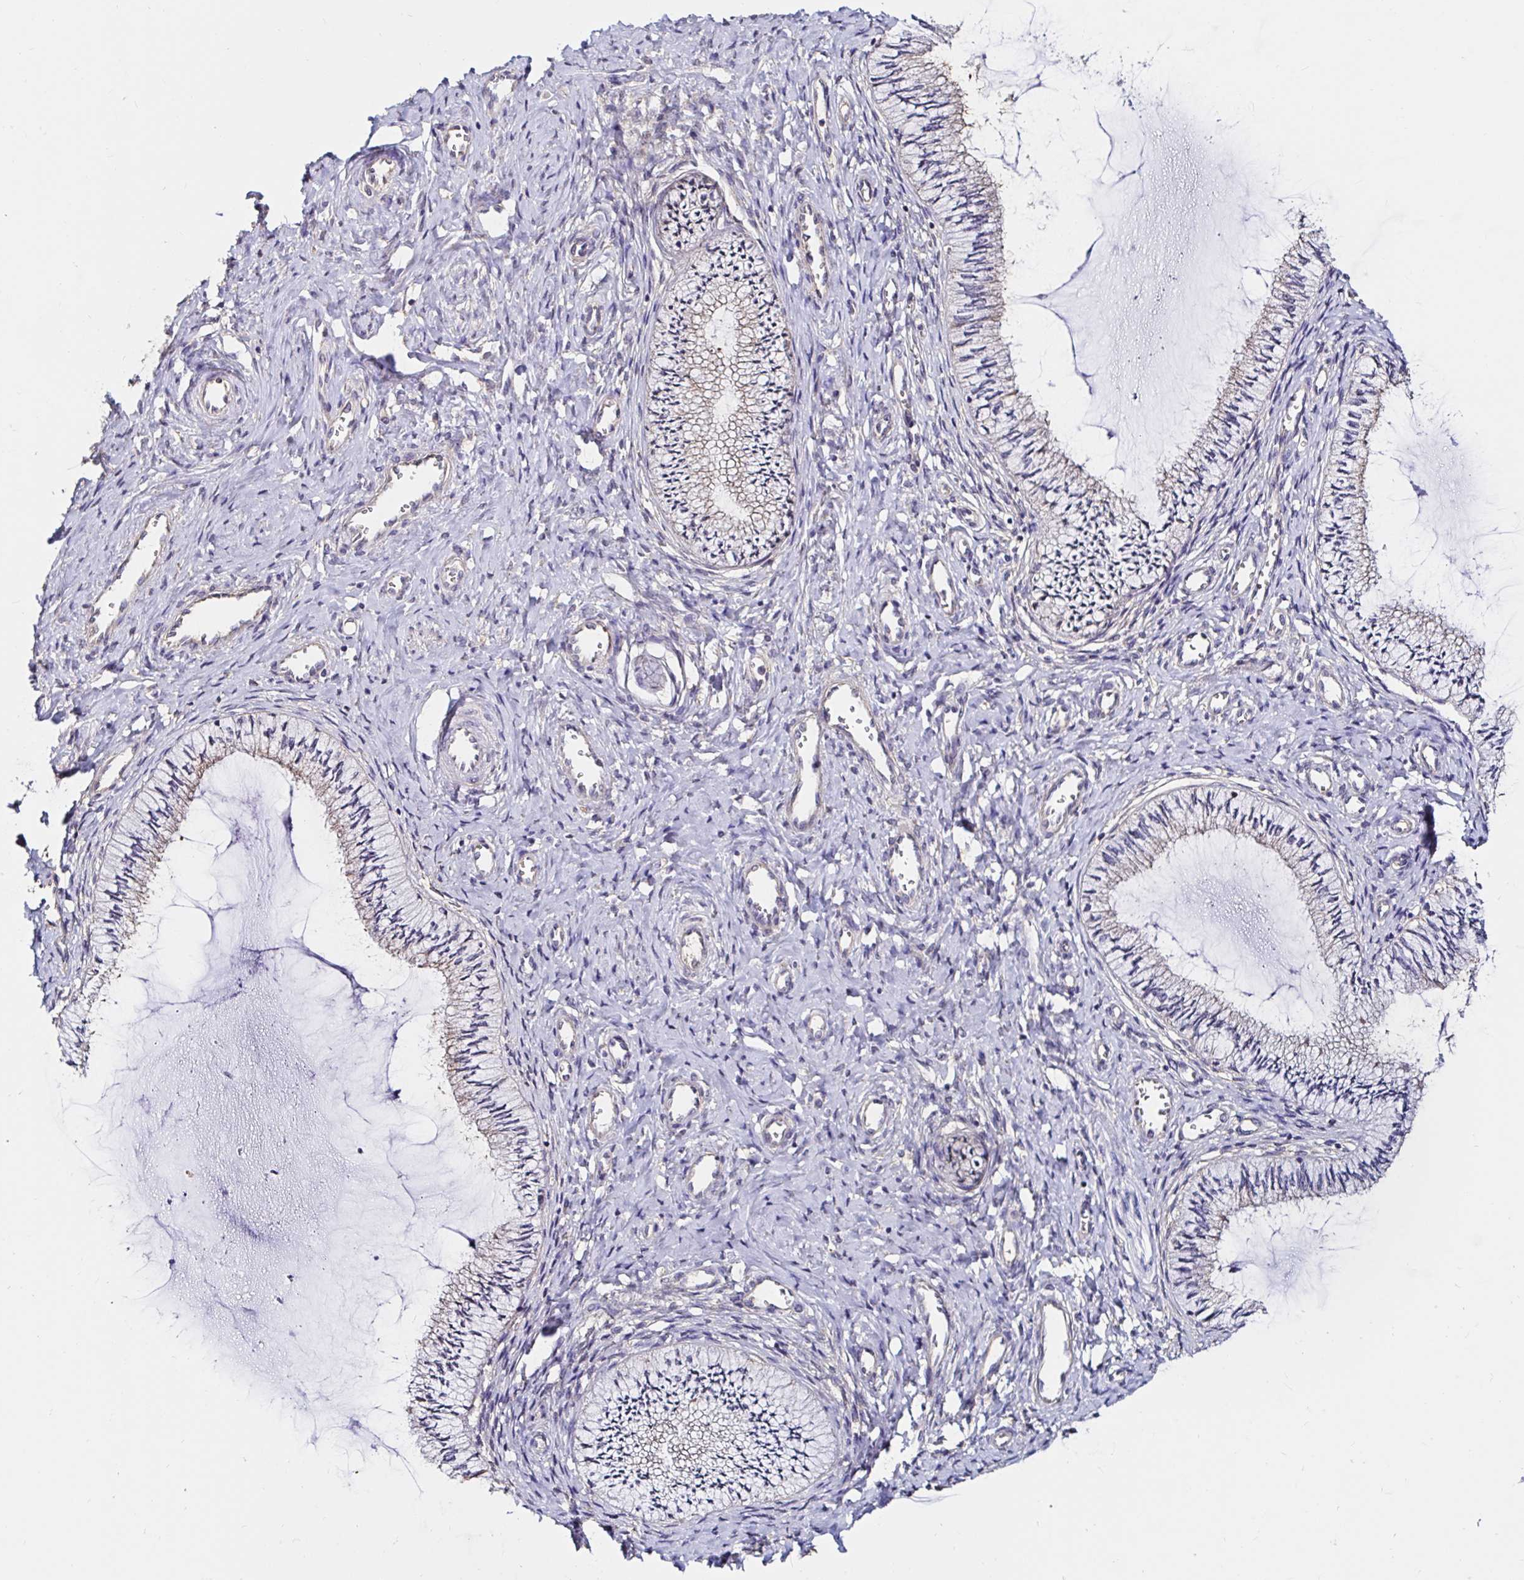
{"staining": {"intensity": "weak", "quantity": "25%-75%", "location": "cytoplasmic/membranous"}, "tissue": "cervix", "cell_type": "Glandular cells", "image_type": "normal", "snomed": [{"axis": "morphology", "description": "Normal tissue, NOS"}, {"axis": "topography", "description": "Cervix"}], "caption": "A photomicrograph of human cervix stained for a protein reveals weak cytoplasmic/membranous brown staining in glandular cells.", "gene": "RSRP1", "patient": {"sex": "female", "age": 24}}